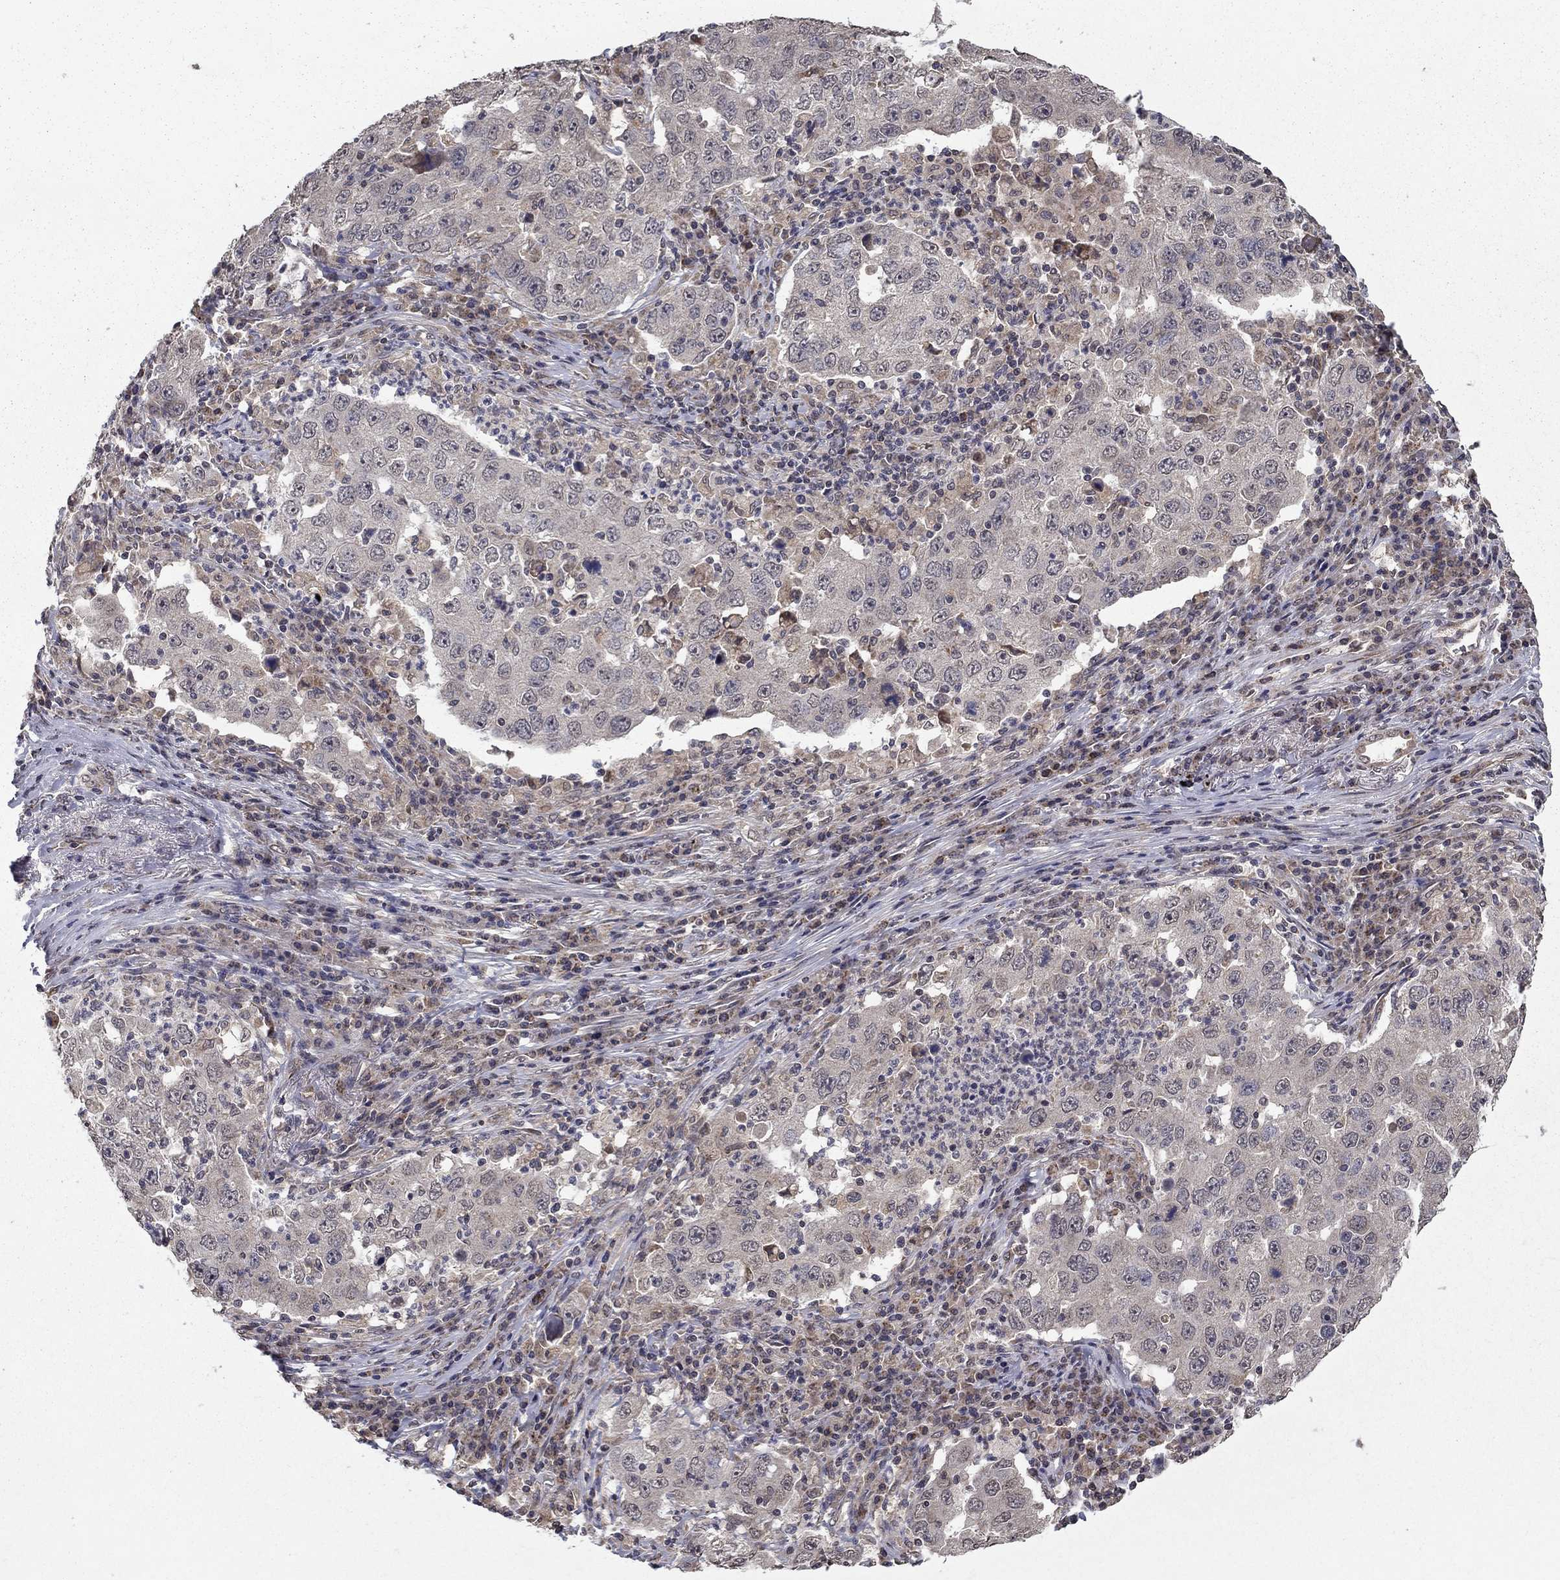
{"staining": {"intensity": "negative", "quantity": "none", "location": "none"}, "tissue": "lung cancer", "cell_type": "Tumor cells", "image_type": "cancer", "snomed": [{"axis": "morphology", "description": "Adenocarcinoma, NOS"}, {"axis": "topography", "description": "Lung"}], "caption": "DAB immunohistochemical staining of lung adenocarcinoma shows no significant staining in tumor cells.", "gene": "SLC2A13", "patient": {"sex": "male", "age": 73}}